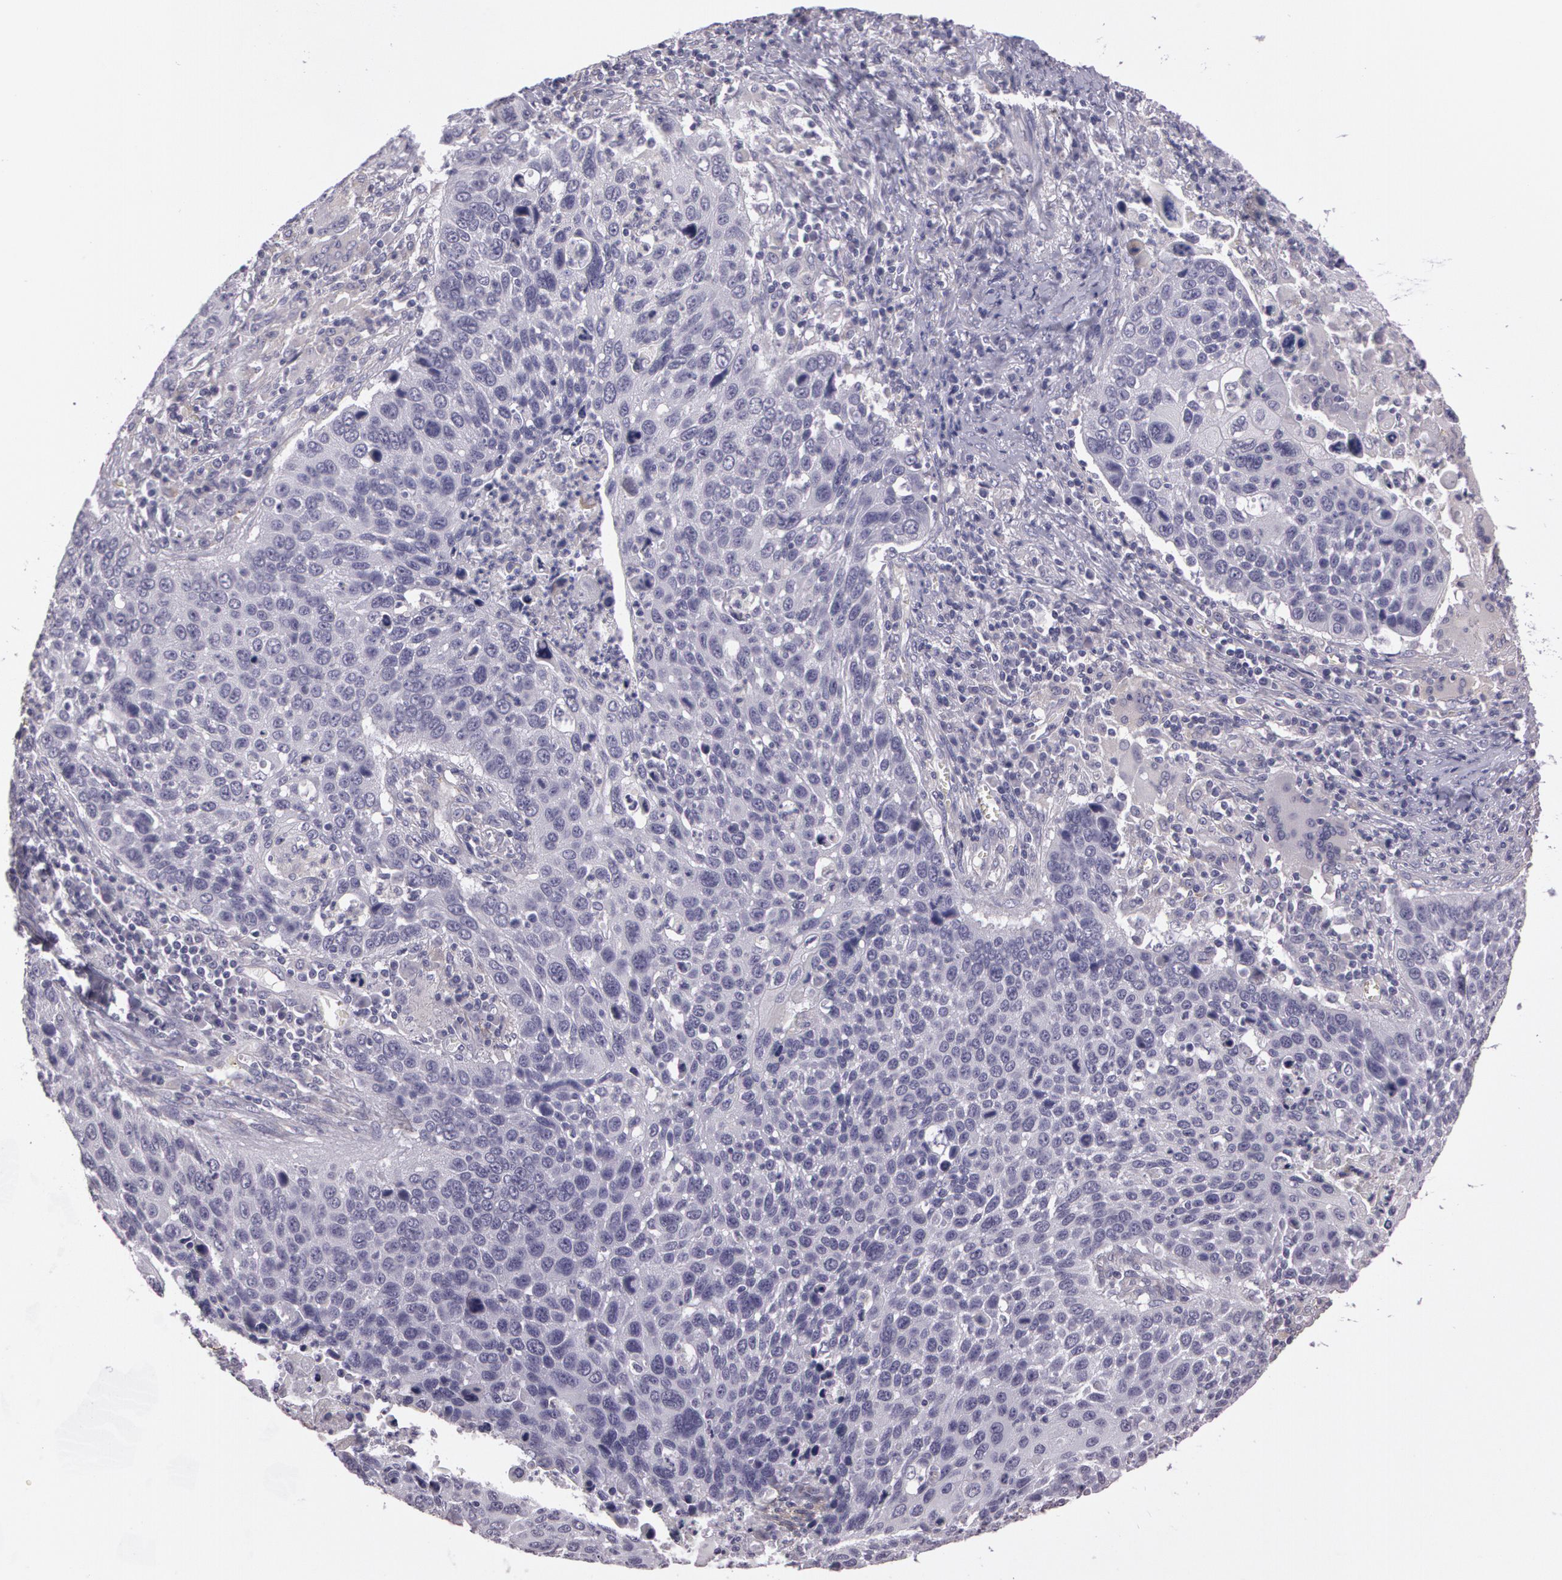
{"staining": {"intensity": "negative", "quantity": "none", "location": "none"}, "tissue": "lung cancer", "cell_type": "Tumor cells", "image_type": "cancer", "snomed": [{"axis": "morphology", "description": "Squamous cell carcinoma, NOS"}, {"axis": "topography", "description": "Lung"}], "caption": "A histopathology image of human squamous cell carcinoma (lung) is negative for staining in tumor cells.", "gene": "G2E3", "patient": {"sex": "male", "age": 68}}